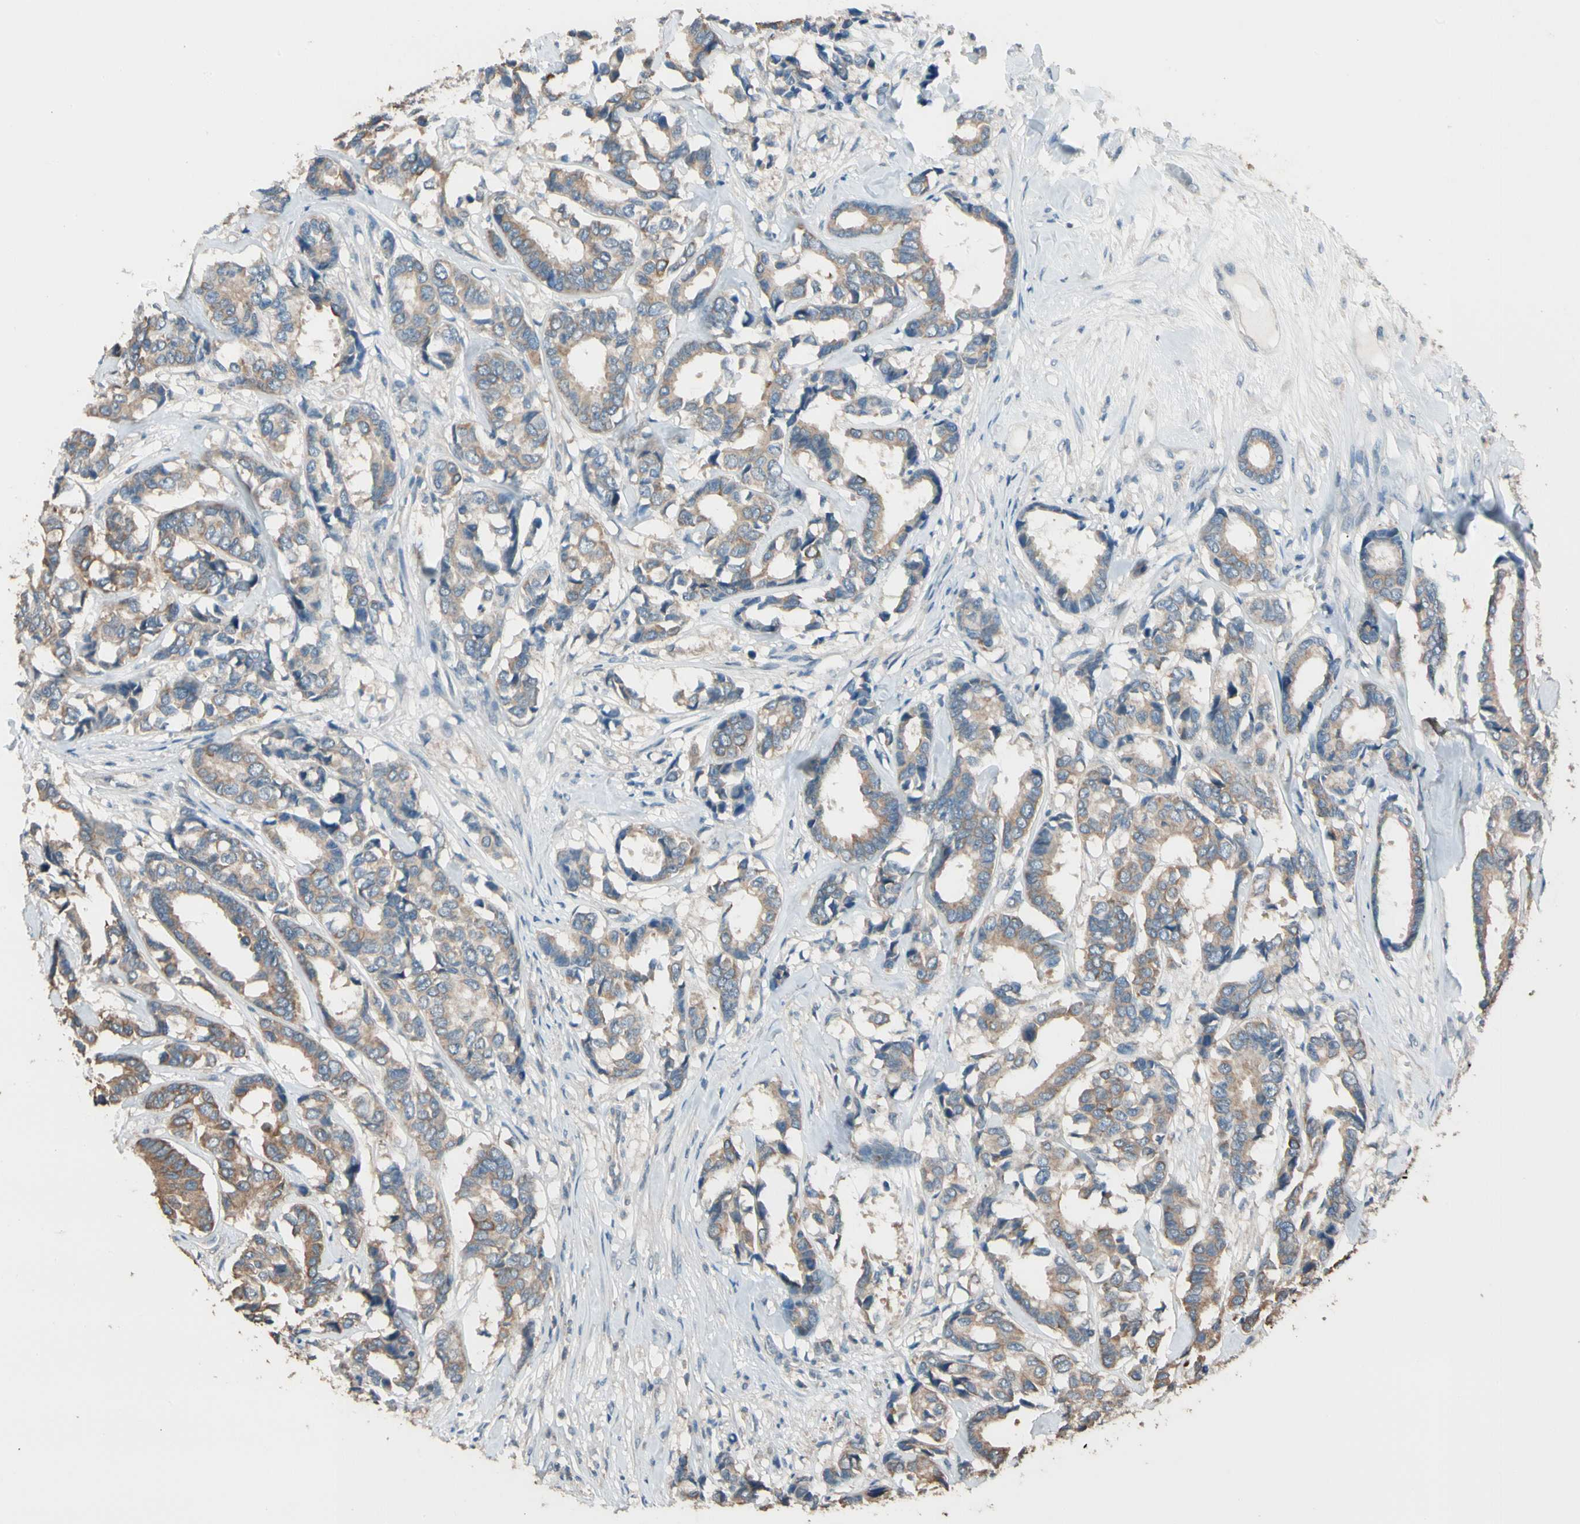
{"staining": {"intensity": "weak", "quantity": ">75%", "location": "cytoplasmic/membranous"}, "tissue": "breast cancer", "cell_type": "Tumor cells", "image_type": "cancer", "snomed": [{"axis": "morphology", "description": "Duct carcinoma"}, {"axis": "topography", "description": "Breast"}], "caption": "The immunohistochemical stain labels weak cytoplasmic/membranous positivity in tumor cells of invasive ductal carcinoma (breast) tissue.", "gene": "MAP3K7", "patient": {"sex": "female", "age": 87}}